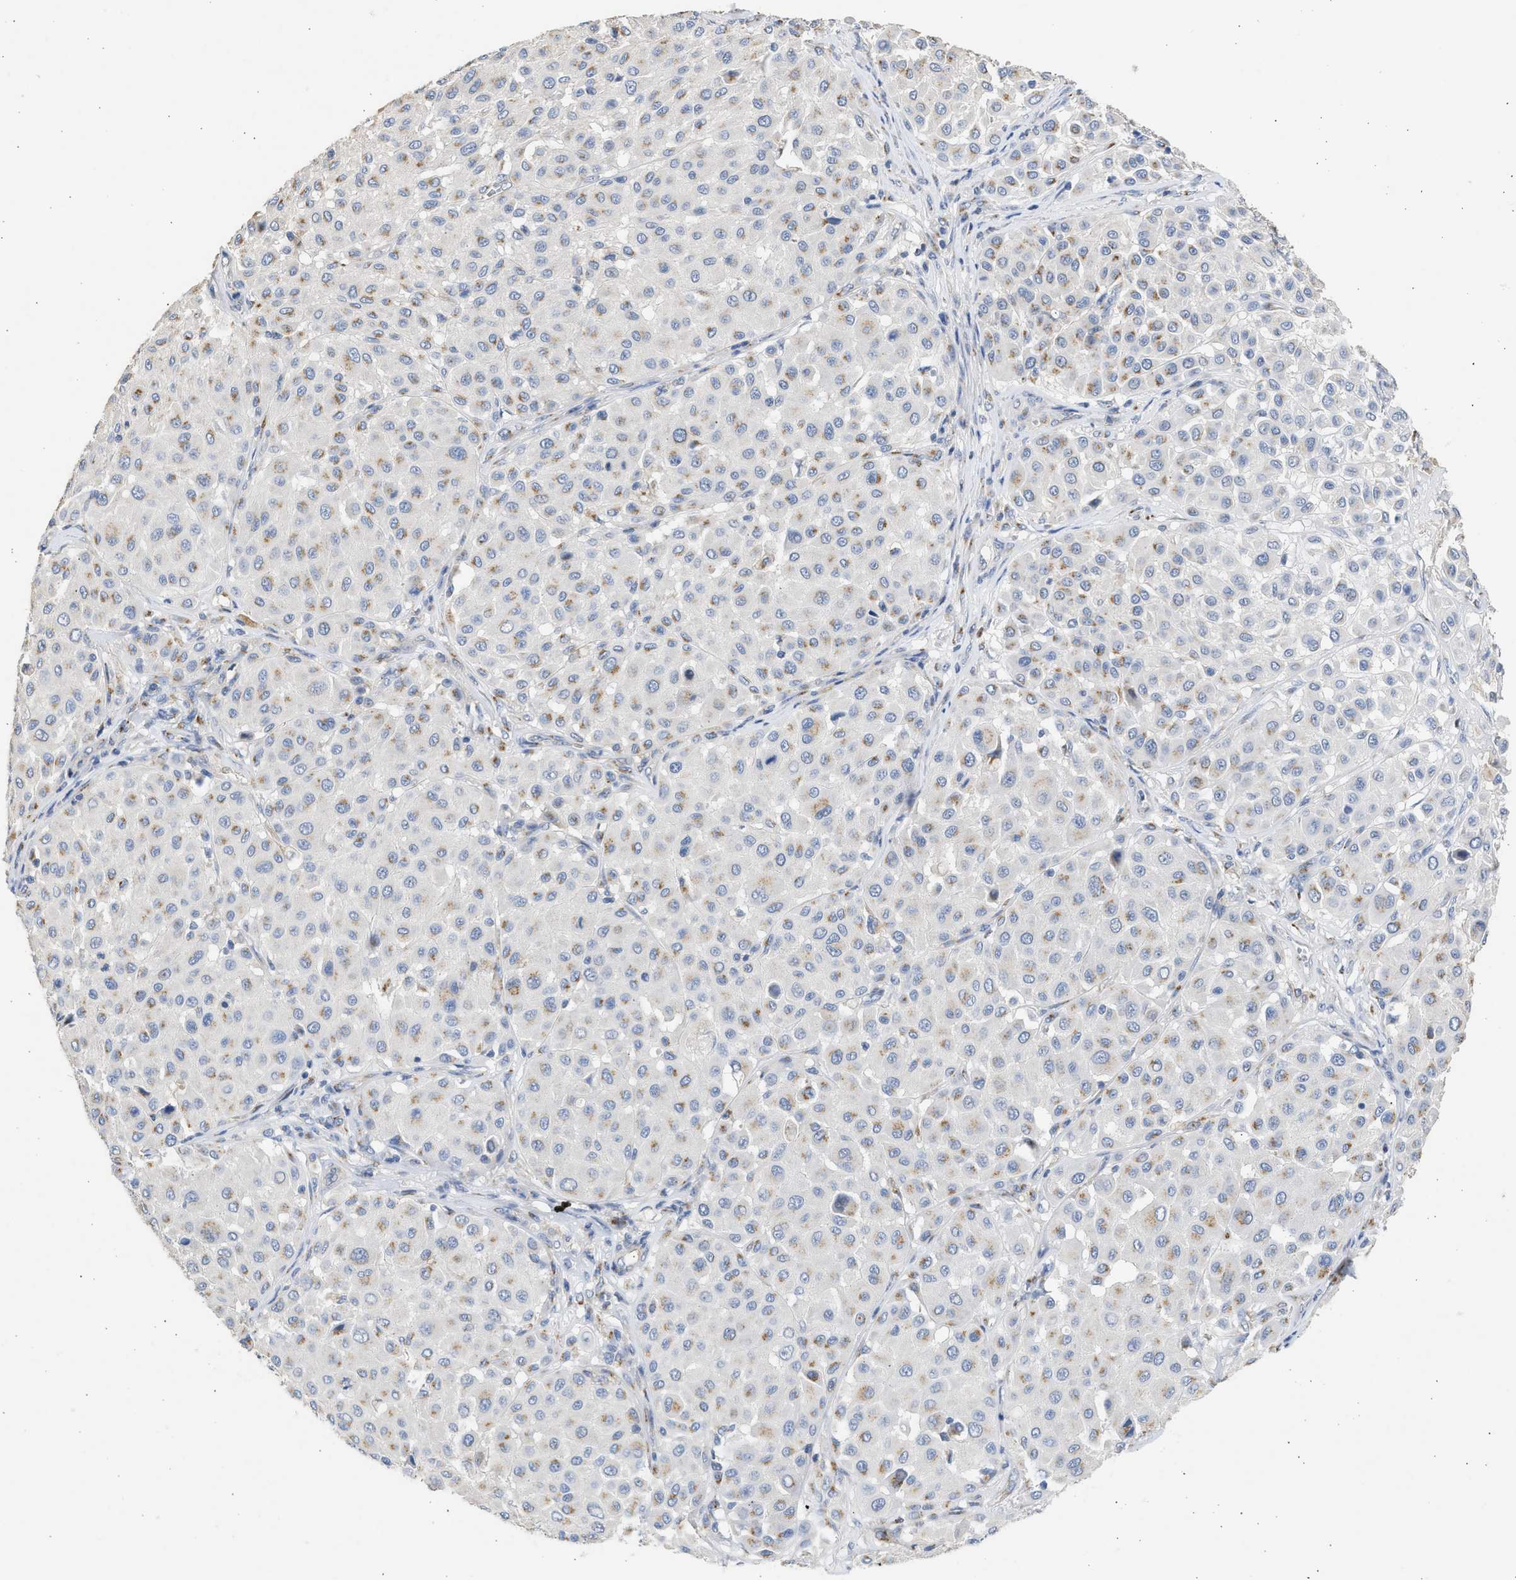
{"staining": {"intensity": "moderate", "quantity": "25%-75%", "location": "cytoplasmic/membranous"}, "tissue": "melanoma", "cell_type": "Tumor cells", "image_type": "cancer", "snomed": [{"axis": "morphology", "description": "Malignant melanoma, Metastatic site"}, {"axis": "topography", "description": "Soft tissue"}], "caption": "This histopathology image exhibits immunohistochemistry staining of malignant melanoma (metastatic site), with medium moderate cytoplasmic/membranous staining in approximately 25%-75% of tumor cells.", "gene": "IPO8", "patient": {"sex": "male", "age": 41}}